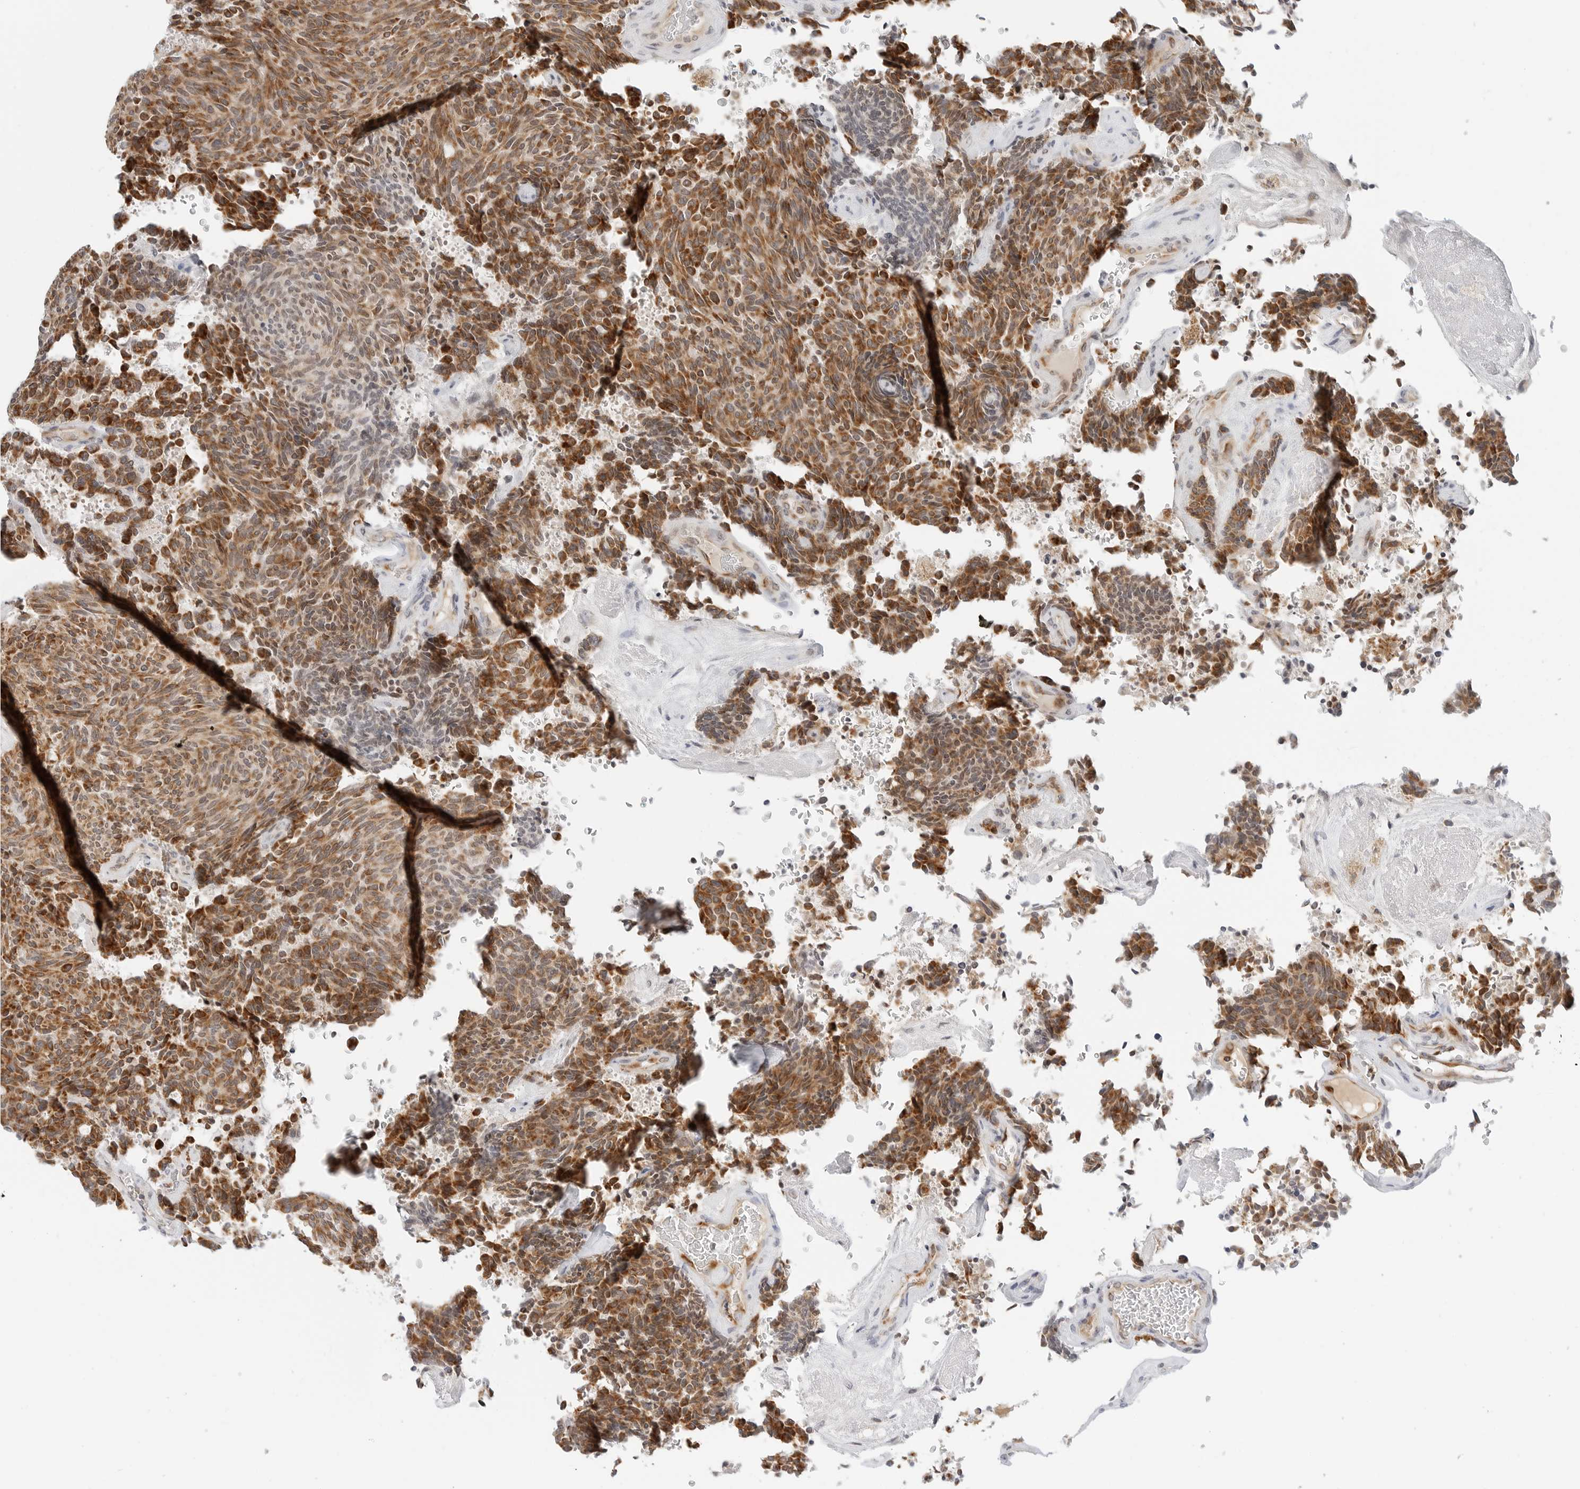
{"staining": {"intensity": "moderate", "quantity": ">75%", "location": "cytoplasmic/membranous"}, "tissue": "carcinoid", "cell_type": "Tumor cells", "image_type": "cancer", "snomed": [{"axis": "morphology", "description": "Carcinoid, malignant, NOS"}, {"axis": "topography", "description": "Pancreas"}], "caption": "This histopathology image shows IHC staining of human carcinoid, with medium moderate cytoplasmic/membranous staining in about >75% of tumor cells.", "gene": "DYRK4", "patient": {"sex": "female", "age": 54}}